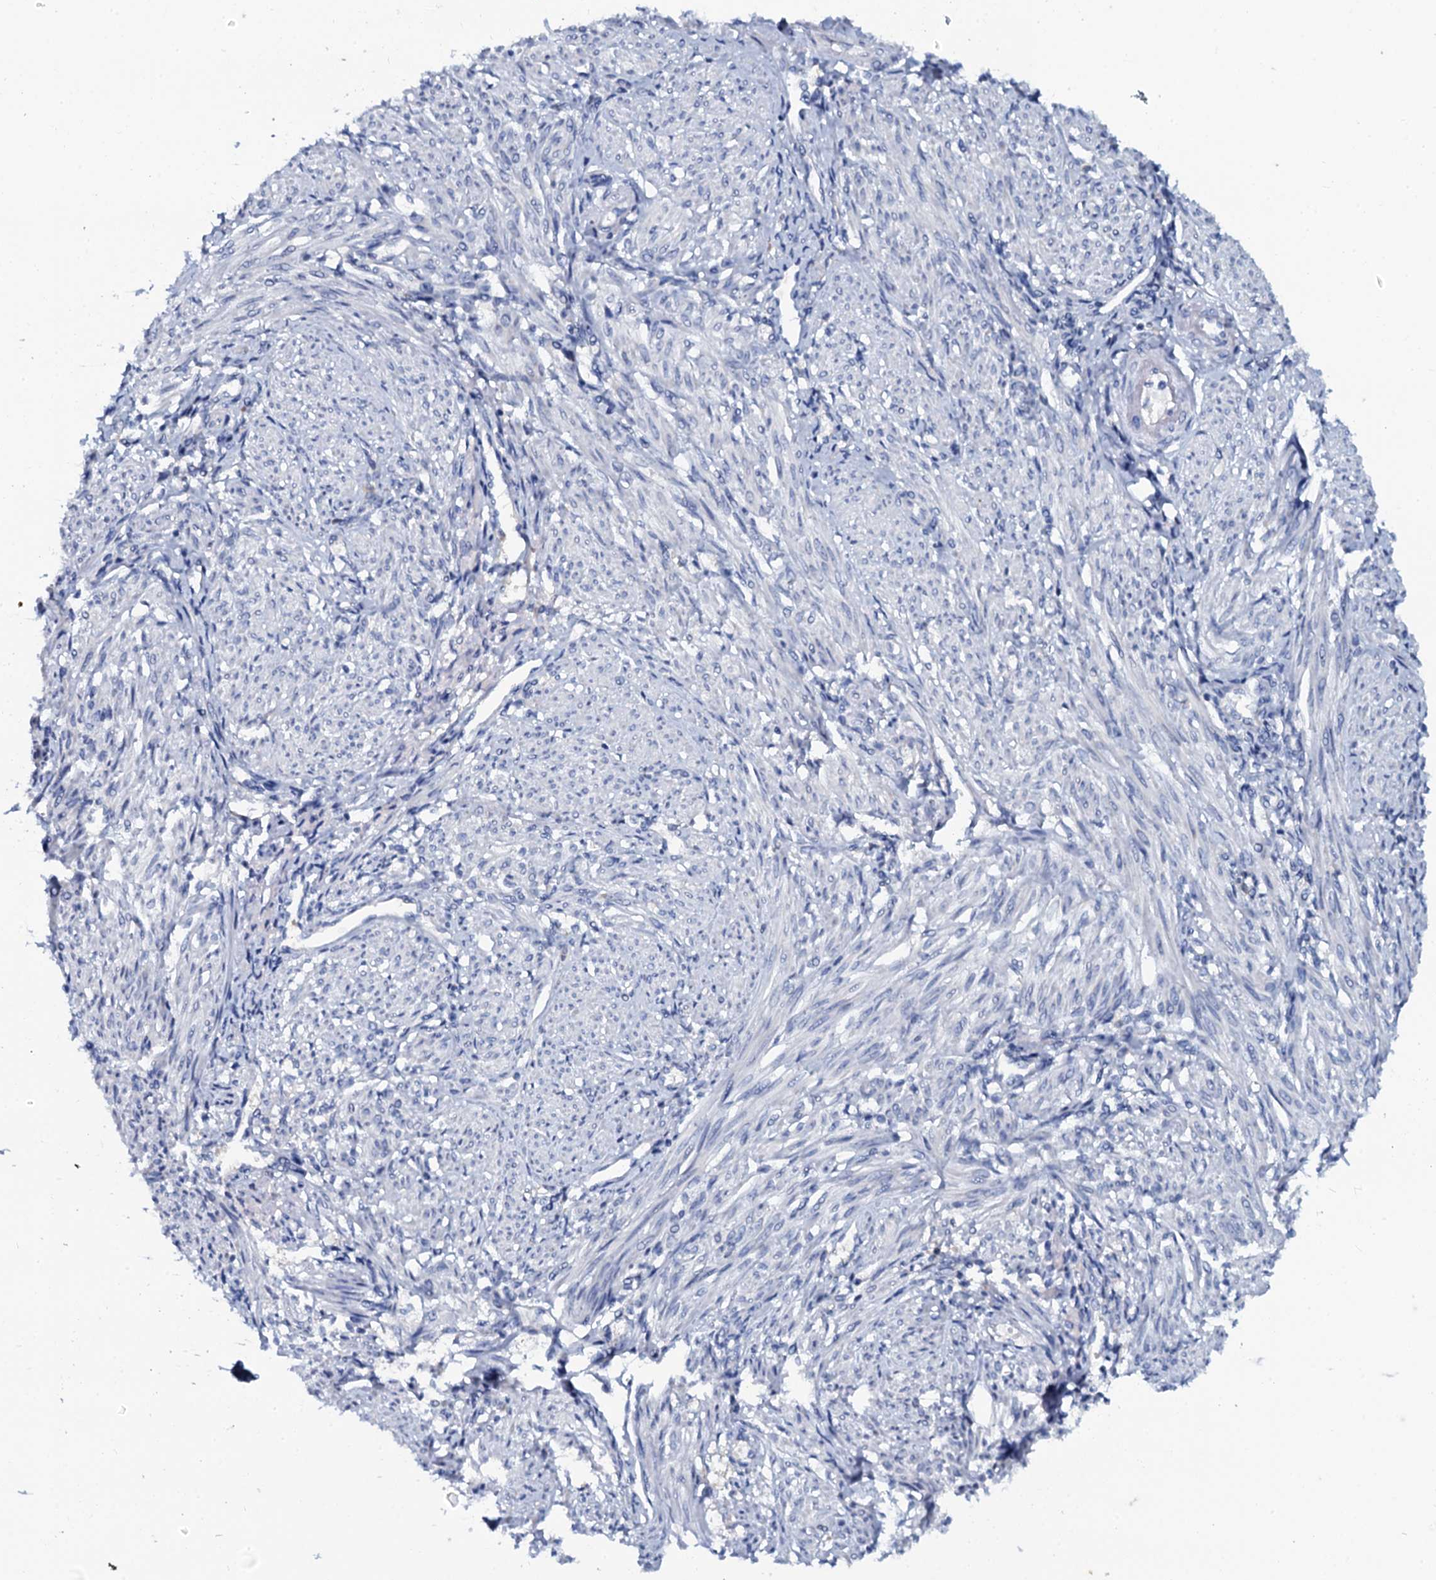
{"staining": {"intensity": "negative", "quantity": "none", "location": "none"}, "tissue": "smooth muscle", "cell_type": "Smooth muscle cells", "image_type": "normal", "snomed": [{"axis": "morphology", "description": "Normal tissue, NOS"}, {"axis": "topography", "description": "Smooth muscle"}], "caption": "Immunohistochemistry micrograph of benign smooth muscle stained for a protein (brown), which reveals no expression in smooth muscle cells.", "gene": "OTOL1", "patient": {"sex": "female", "age": 39}}